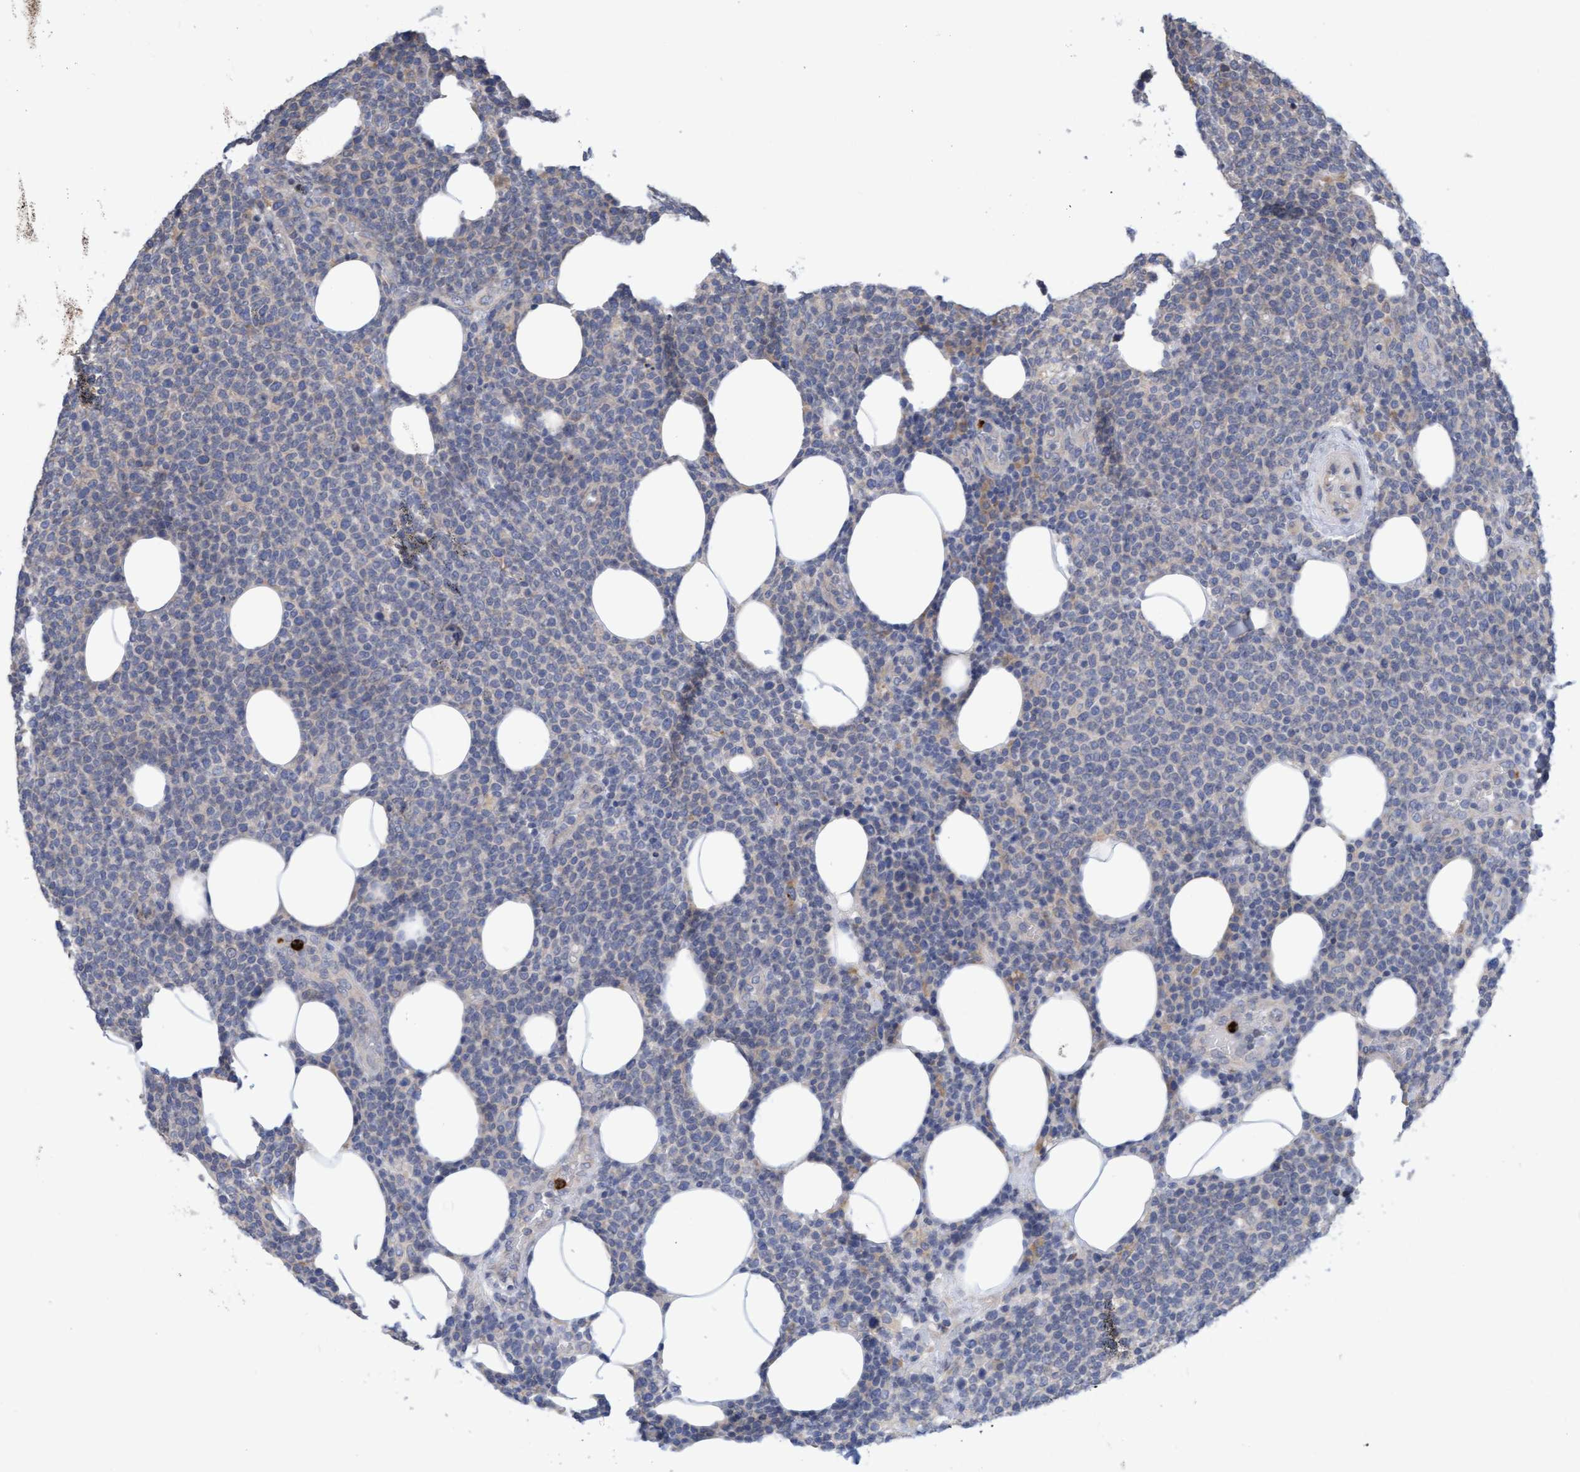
{"staining": {"intensity": "negative", "quantity": "none", "location": "none"}, "tissue": "lymphoma", "cell_type": "Tumor cells", "image_type": "cancer", "snomed": [{"axis": "morphology", "description": "Malignant lymphoma, non-Hodgkin's type, High grade"}, {"axis": "topography", "description": "Lymph node"}], "caption": "Immunohistochemistry (IHC) micrograph of human lymphoma stained for a protein (brown), which exhibits no positivity in tumor cells.", "gene": "MMP8", "patient": {"sex": "male", "age": 61}}